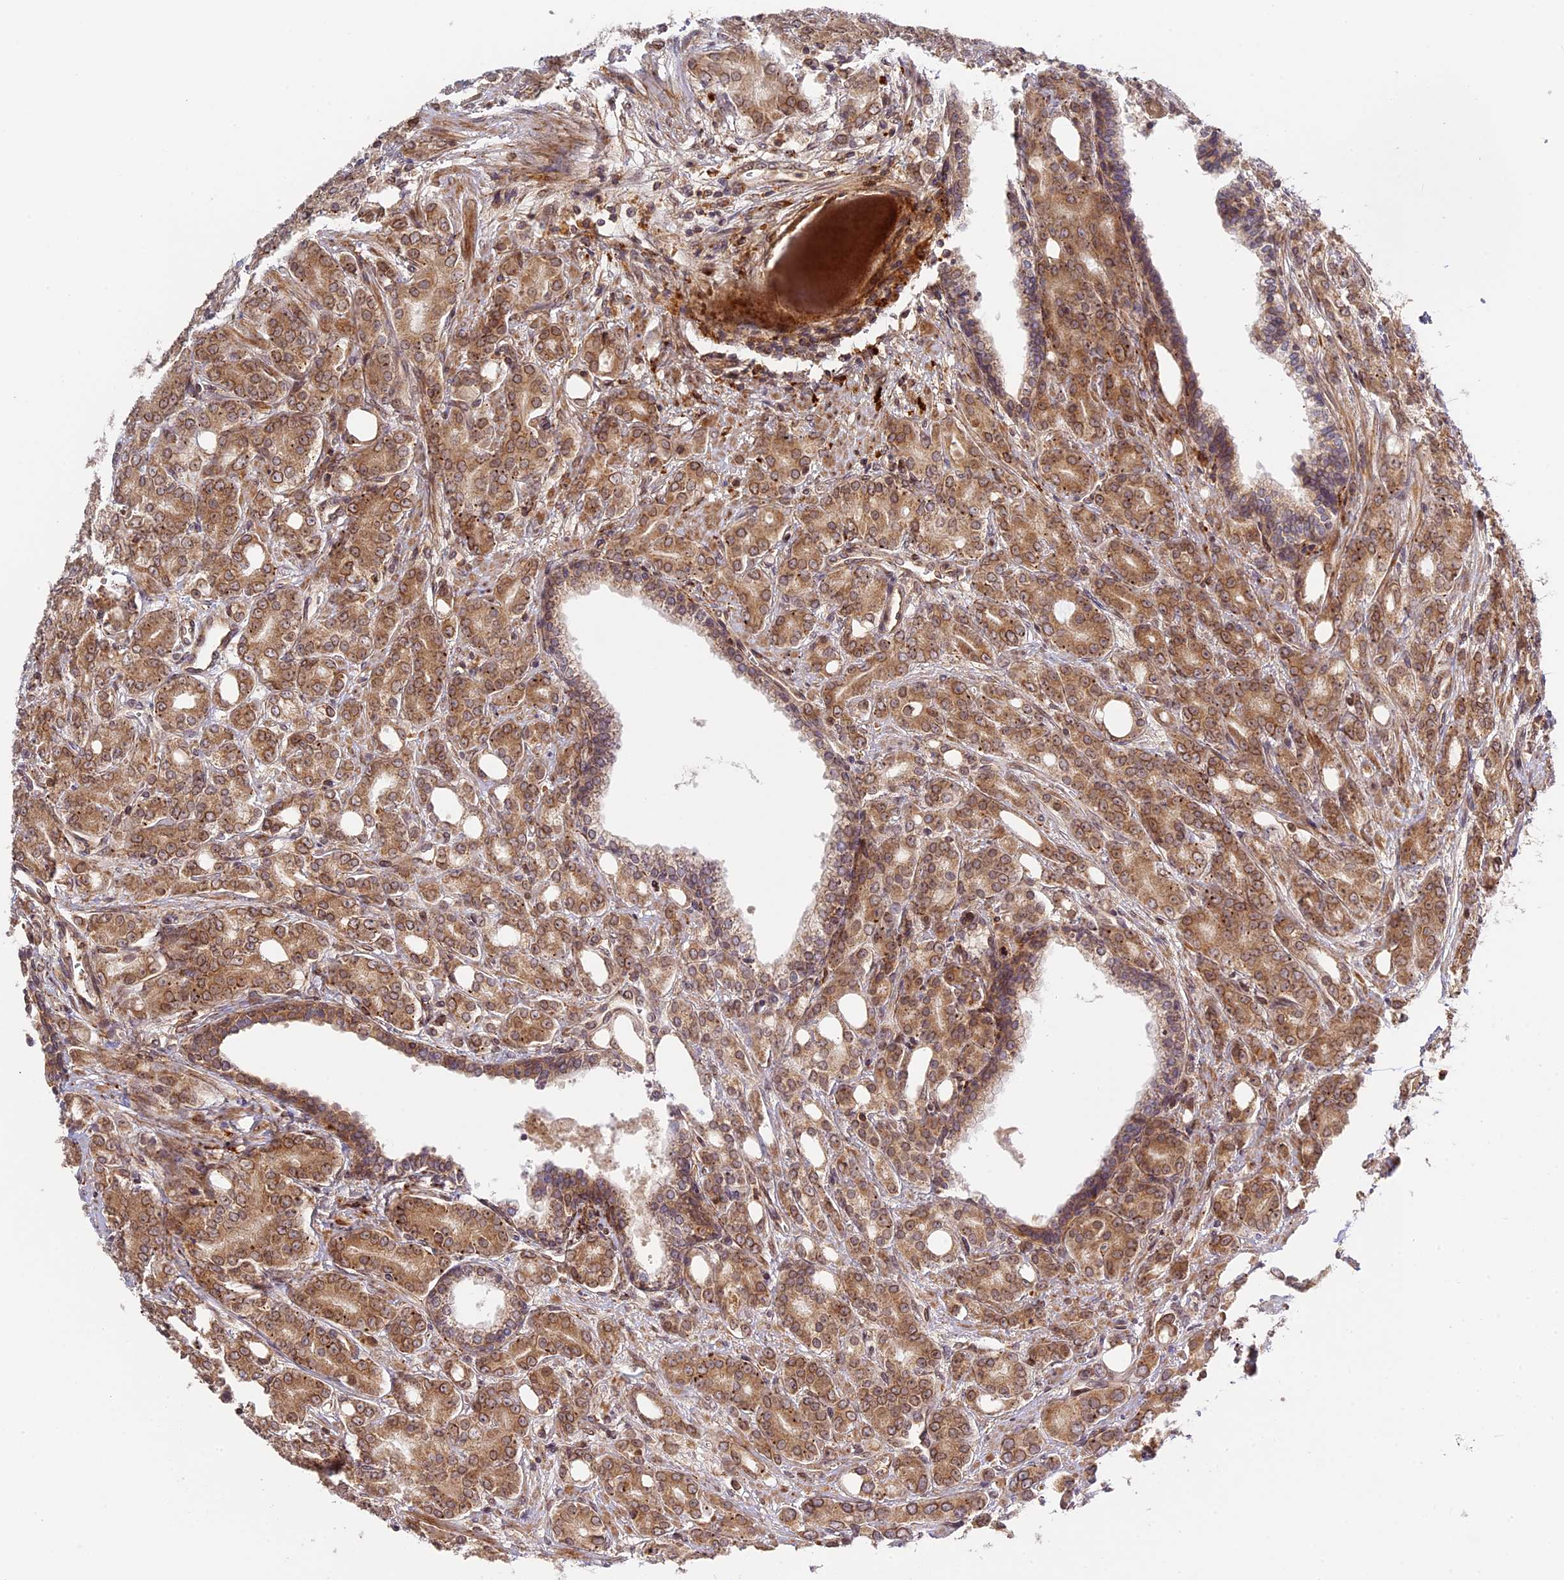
{"staining": {"intensity": "moderate", "quantity": ">75%", "location": "cytoplasmic/membranous,nuclear"}, "tissue": "prostate cancer", "cell_type": "Tumor cells", "image_type": "cancer", "snomed": [{"axis": "morphology", "description": "Adenocarcinoma, High grade"}, {"axis": "topography", "description": "Prostate"}], "caption": "Prostate high-grade adenocarcinoma stained with a protein marker reveals moderate staining in tumor cells.", "gene": "DGKH", "patient": {"sex": "male", "age": 62}}